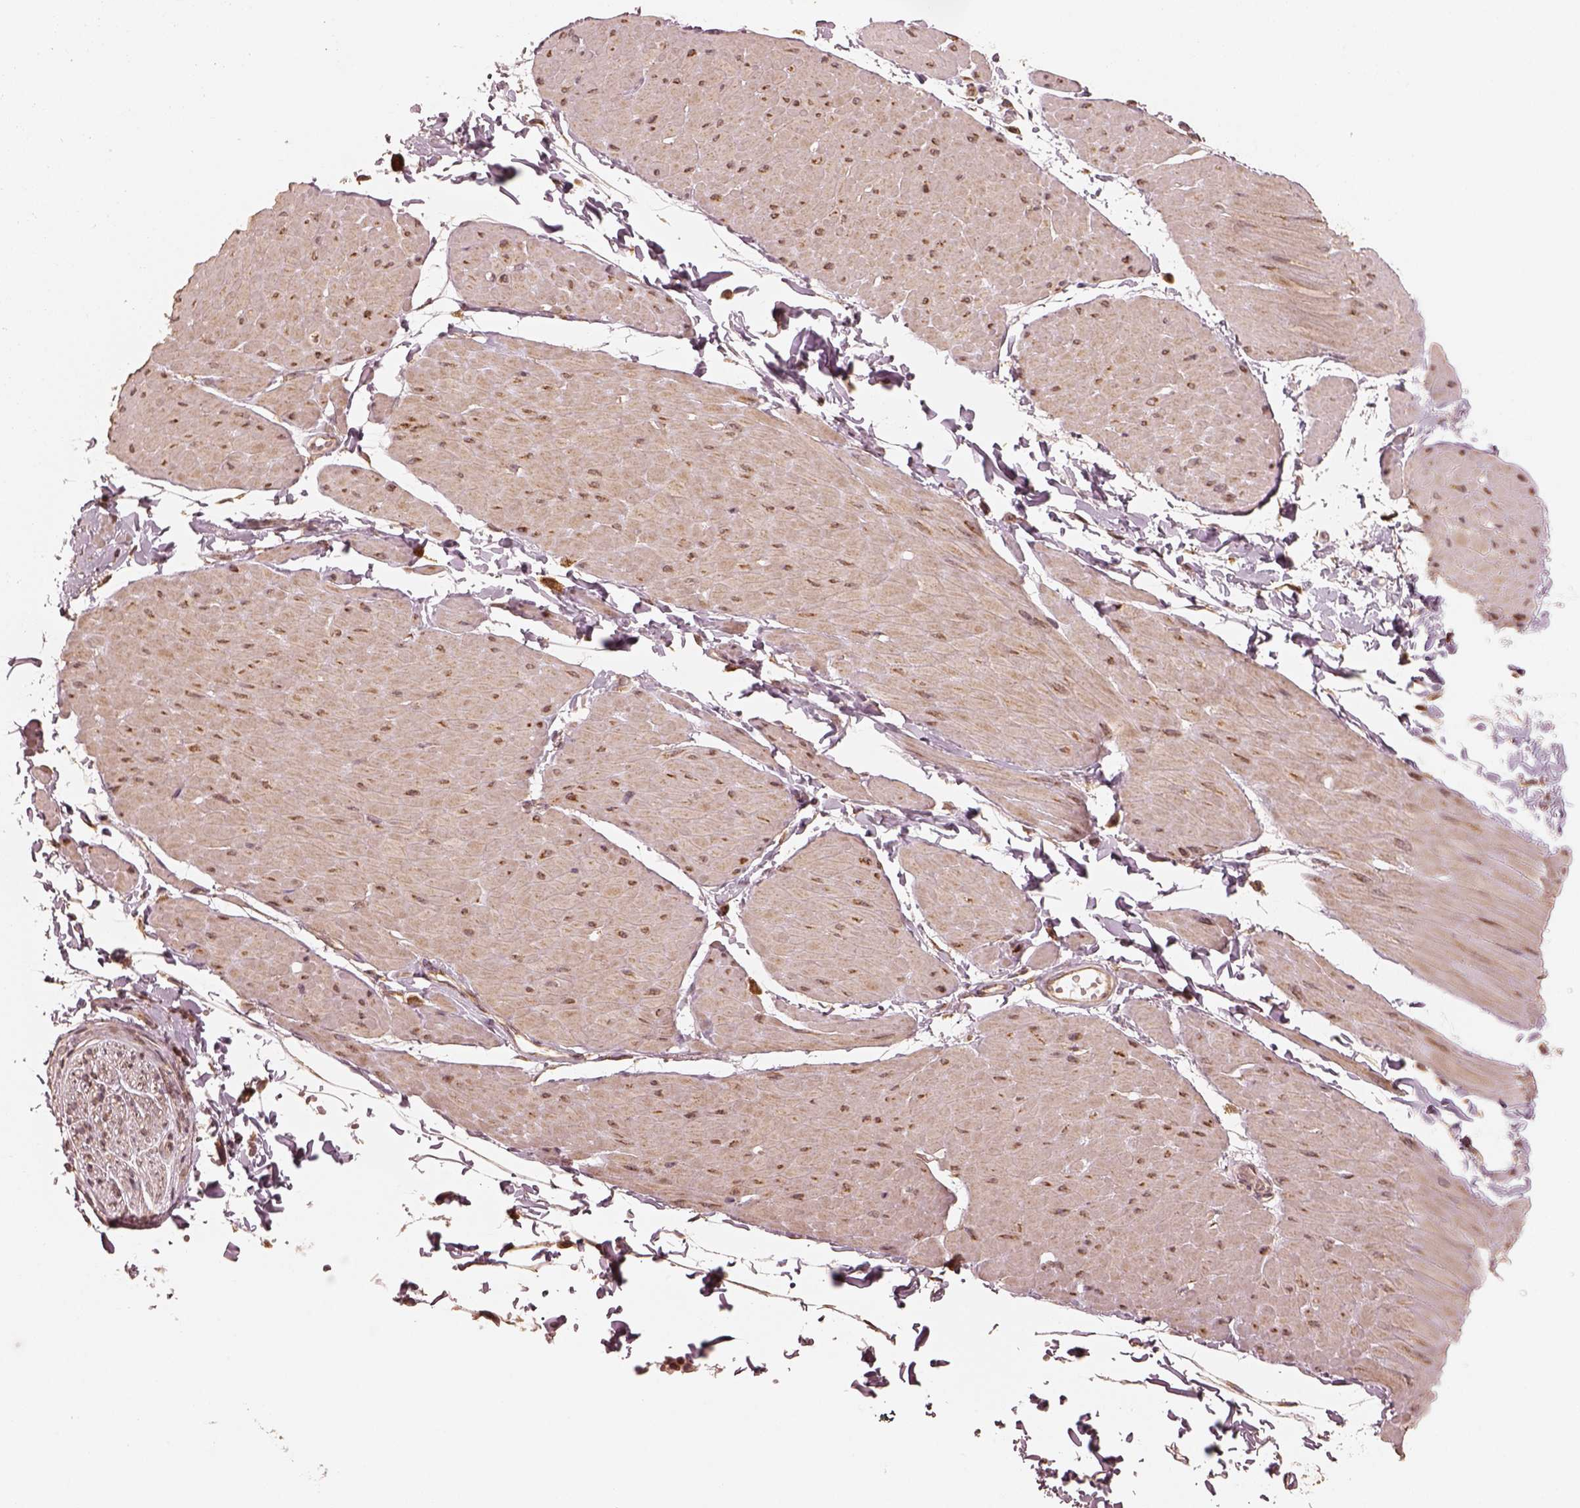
{"staining": {"intensity": "weak", "quantity": ">75%", "location": "cytoplasmic/membranous"}, "tissue": "adipose tissue", "cell_type": "Adipocytes", "image_type": "normal", "snomed": [{"axis": "morphology", "description": "Normal tissue, NOS"}, {"axis": "topography", "description": "Smooth muscle"}, {"axis": "topography", "description": "Peripheral nerve tissue"}], "caption": "A brown stain labels weak cytoplasmic/membranous expression of a protein in adipocytes of unremarkable adipose tissue. (Stains: DAB (3,3'-diaminobenzidine) in brown, nuclei in blue, Microscopy: brightfield microscopy at high magnification).", "gene": "DNAJC25", "patient": {"sex": "male", "age": 58}}